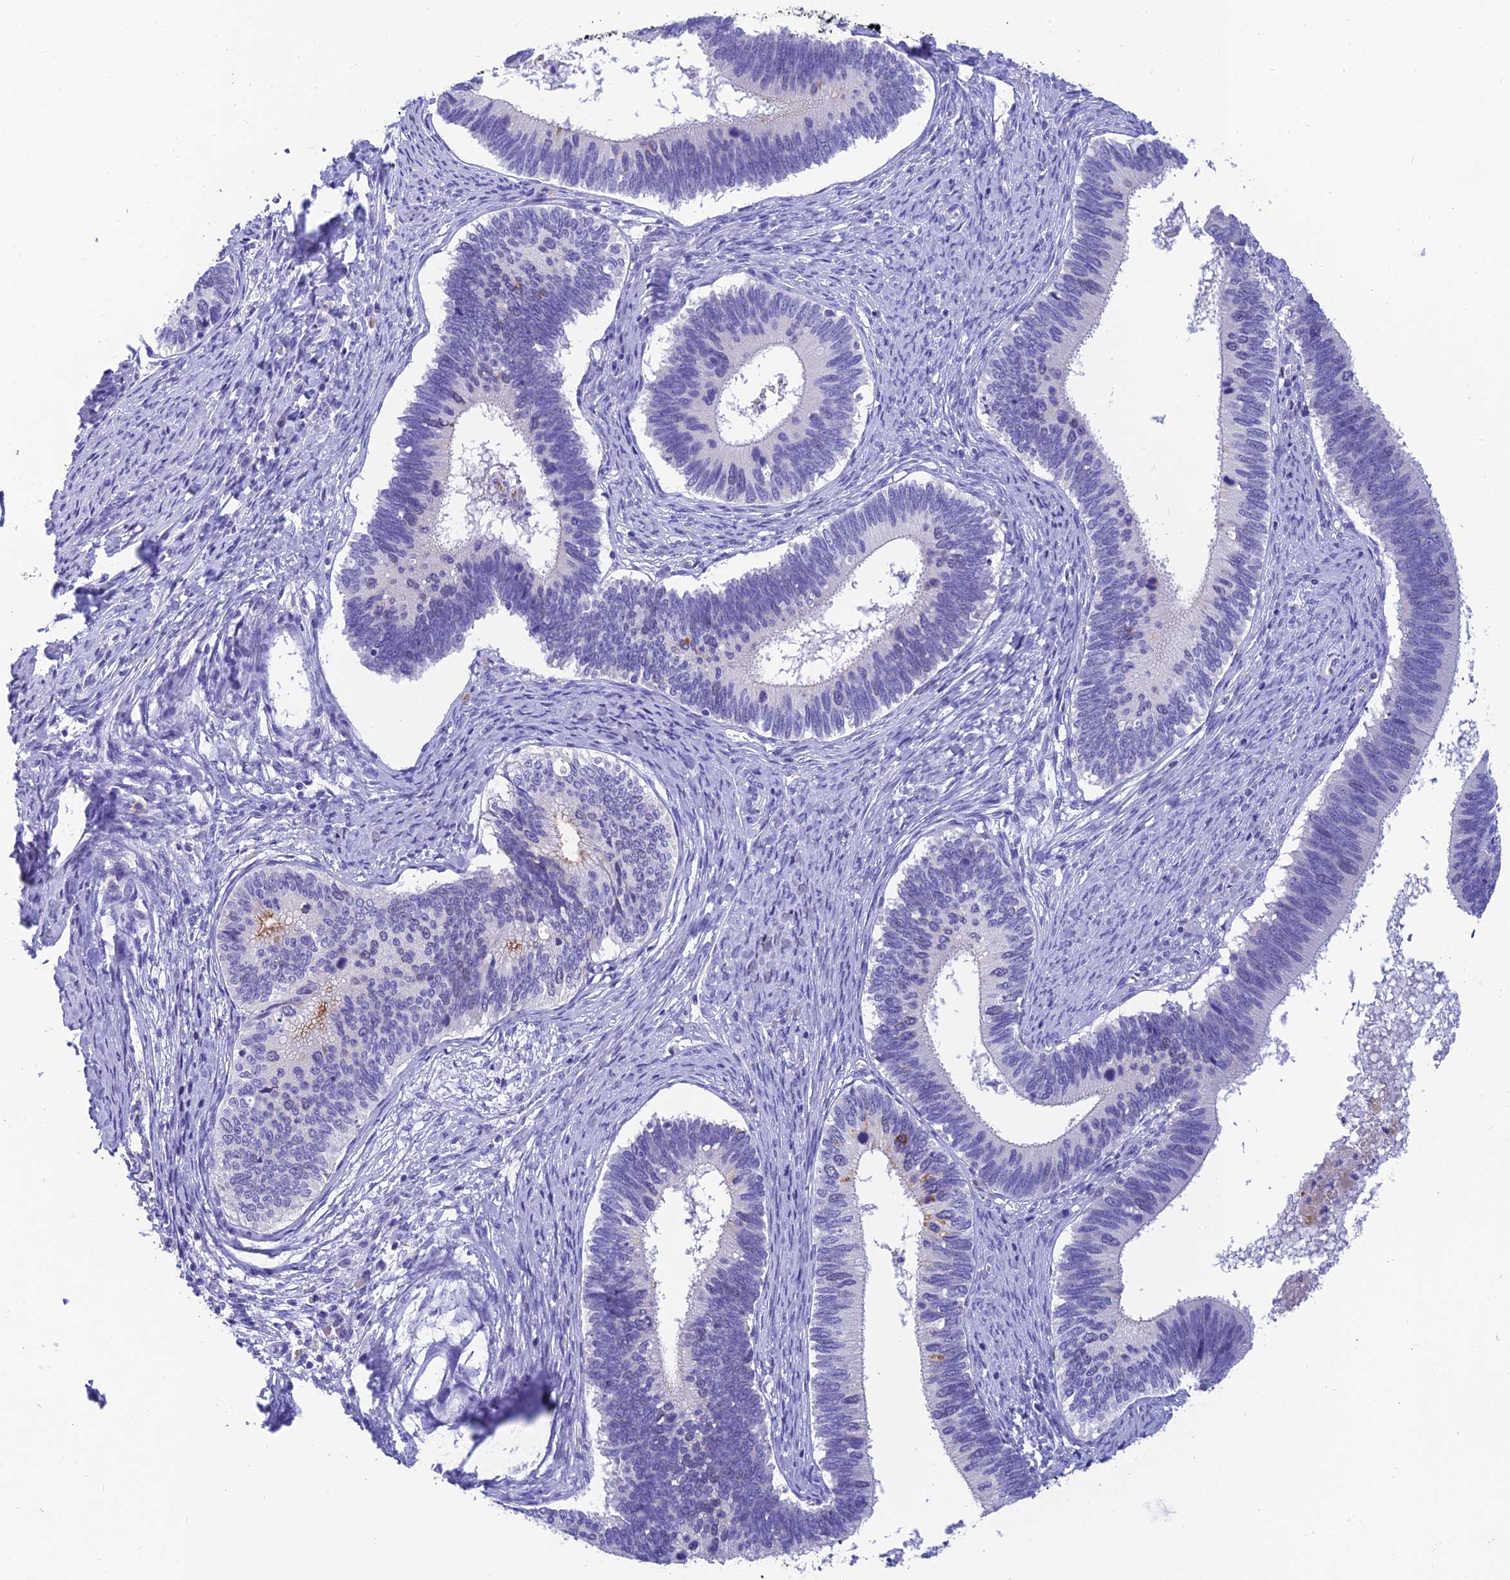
{"staining": {"intensity": "weak", "quantity": "<25%", "location": "cytoplasmic/membranous"}, "tissue": "cervical cancer", "cell_type": "Tumor cells", "image_type": "cancer", "snomed": [{"axis": "morphology", "description": "Adenocarcinoma, NOS"}, {"axis": "topography", "description": "Cervix"}], "caption": "Adenocarcinoma (cervical) was stained to show a protein in brown. There is no significant staining in tumor cells.", "gene": "KDELR3", "patient": {"sex": "female", "age": 42}}